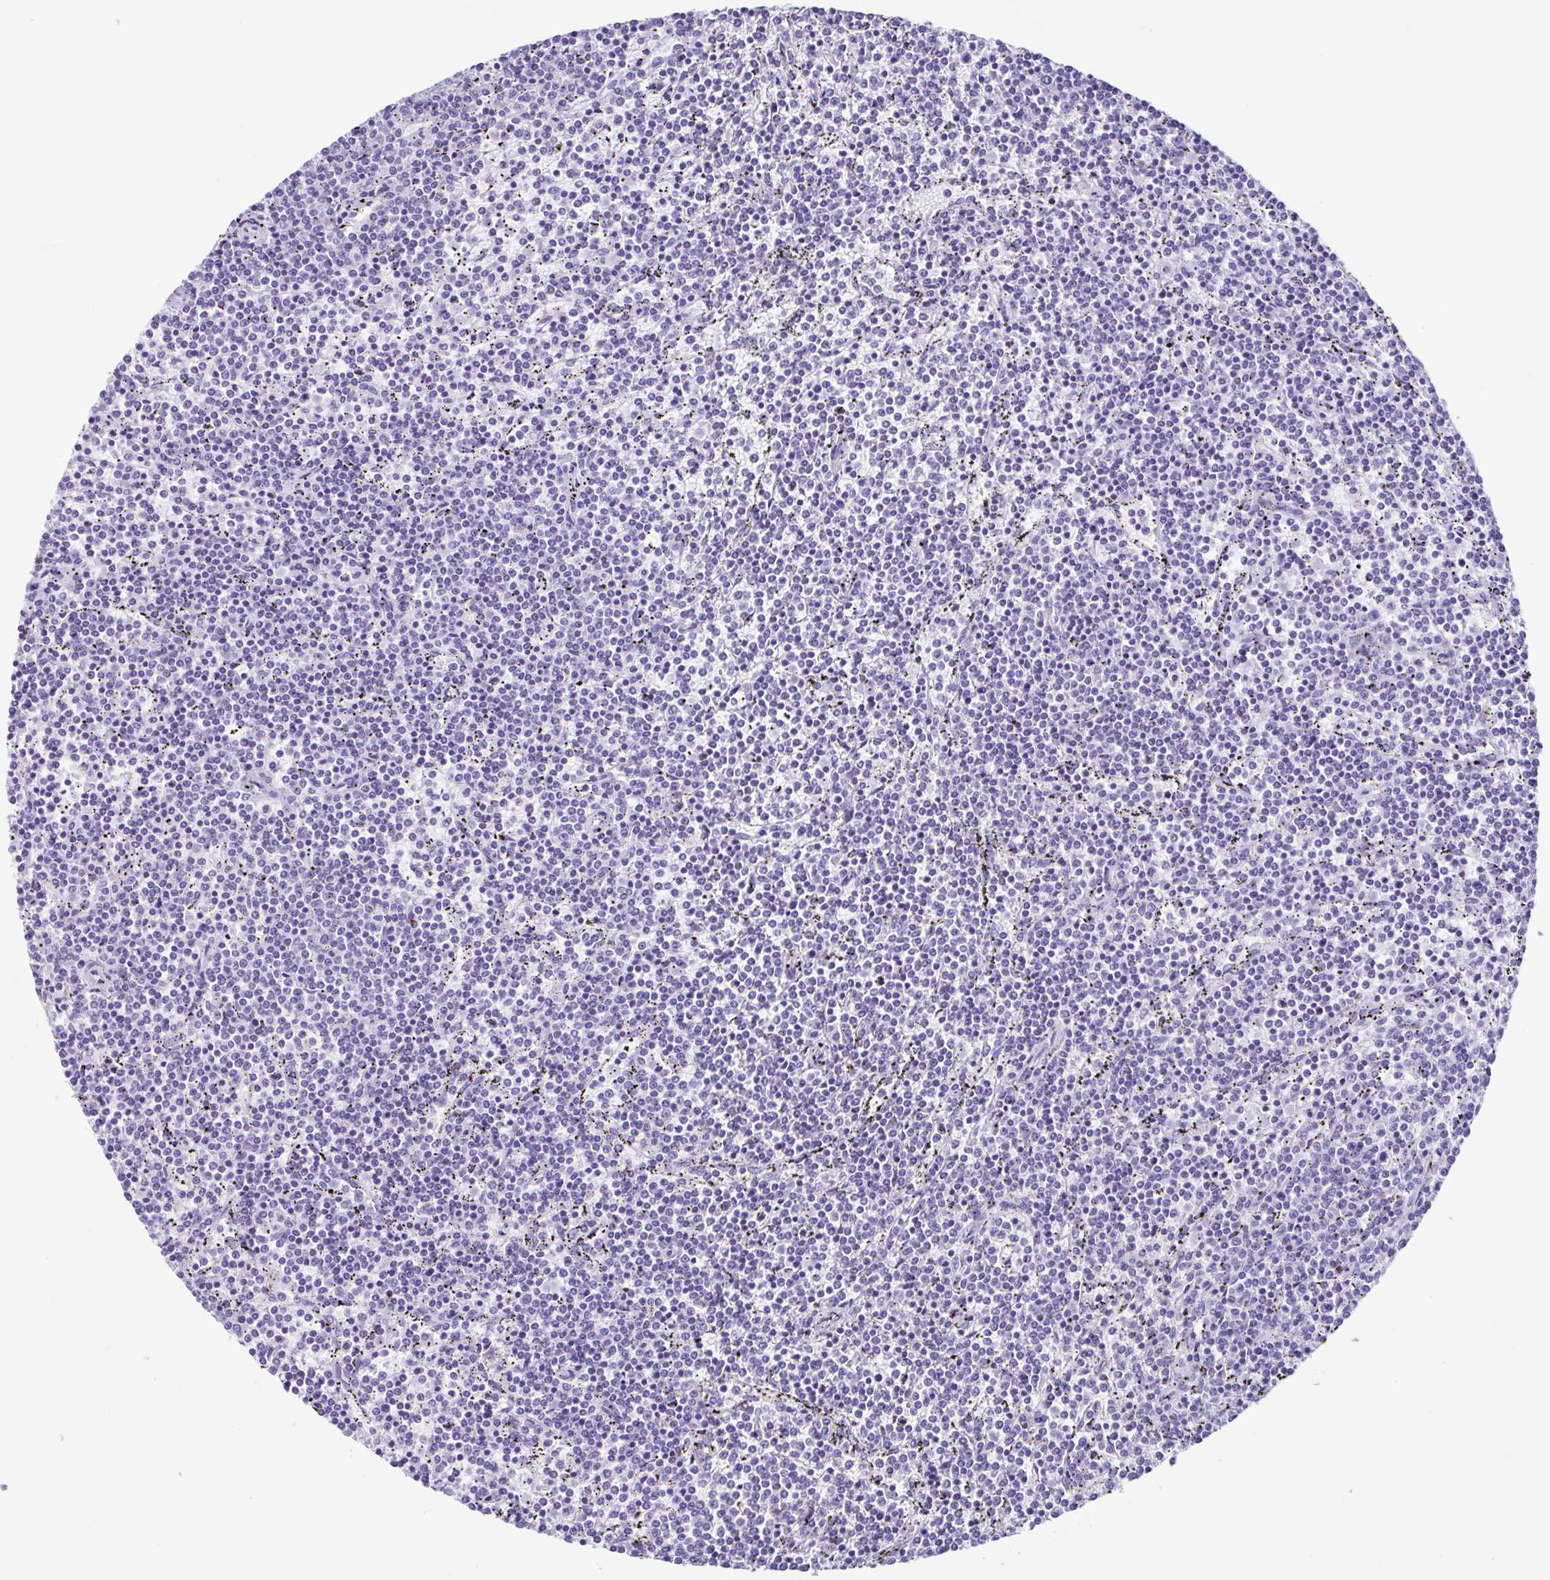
{"staining": {"intensity": "negative", "quantity": "none", "location": "none"}, "tissue": "lymphoma", "cell_type": "Tumor cells", "image_type": "cancer", "snomed": [{"axis": "morphology", "description": "Malignant lymphoma, non-Hodgkin's type, Low grade"}, {"axis": "topography", "description": "Spleen"}], "caption": "Tumor cells are negative for brown protein staining in malignant lymphoma, non-Hodgkin's type (low-grade).", "gene": "ACTRT3", "patient": {"sex": "female", "age": 50}}